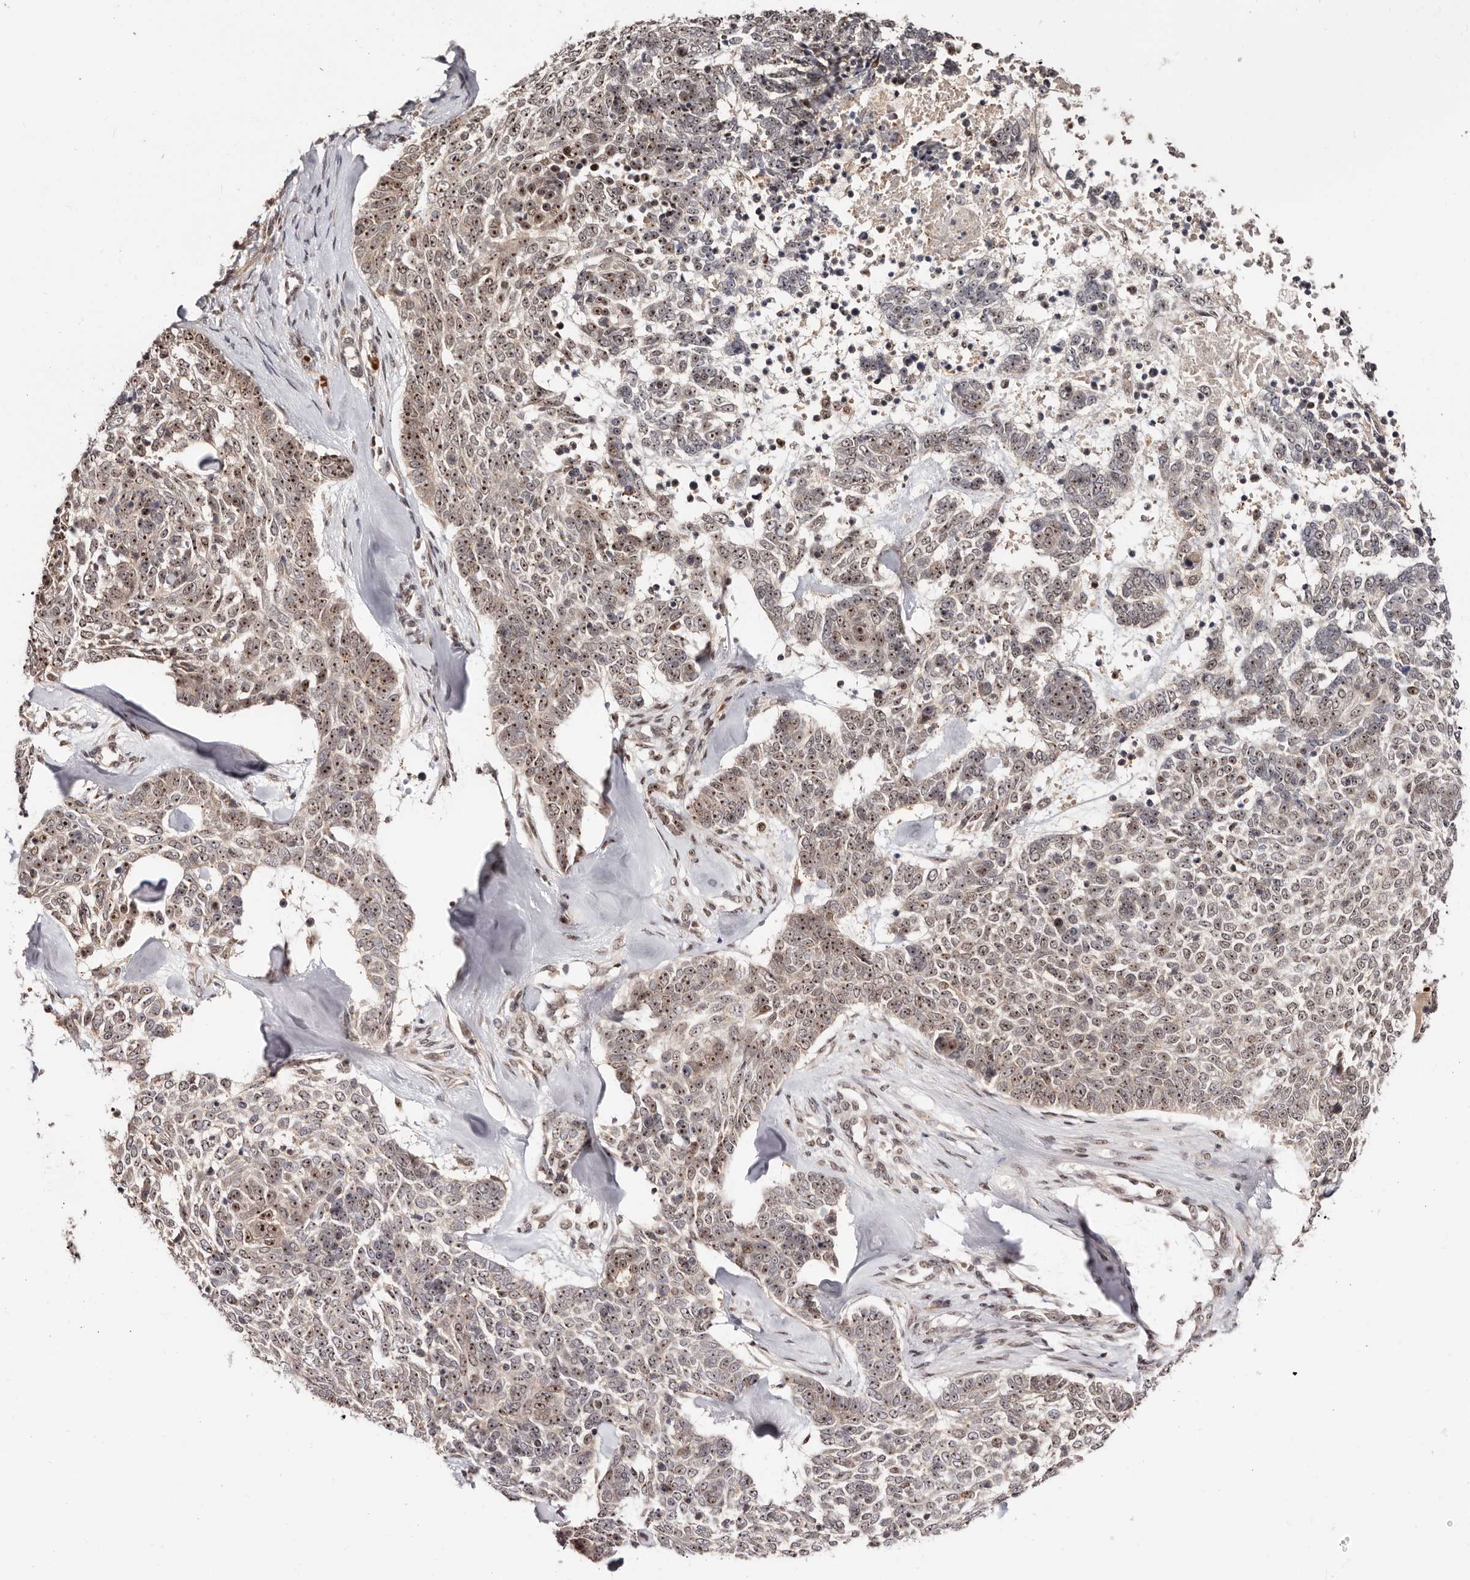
{"staining": {"intensity": "moderate", "quantity": ">75%", "location": "nuclear"}, "tissue": "skin cancer", "cell_type": "Tumor cells", "image_type": "cancer", "snomed": [{"axis": "morphology", "description": "Basal cell carcinoma"}, {"axis": "topography", "description": "Skin"}], "caption": "DAB (3,3'-diaminobenzidine) immunohistochemical staining of human skin cancer (basal cell carcinoma) displays moderate nuclear protein expression in approximately >75% of tumor cells.", "gene": "APOL6", "patient": {"sex": "female", "age": 81}}